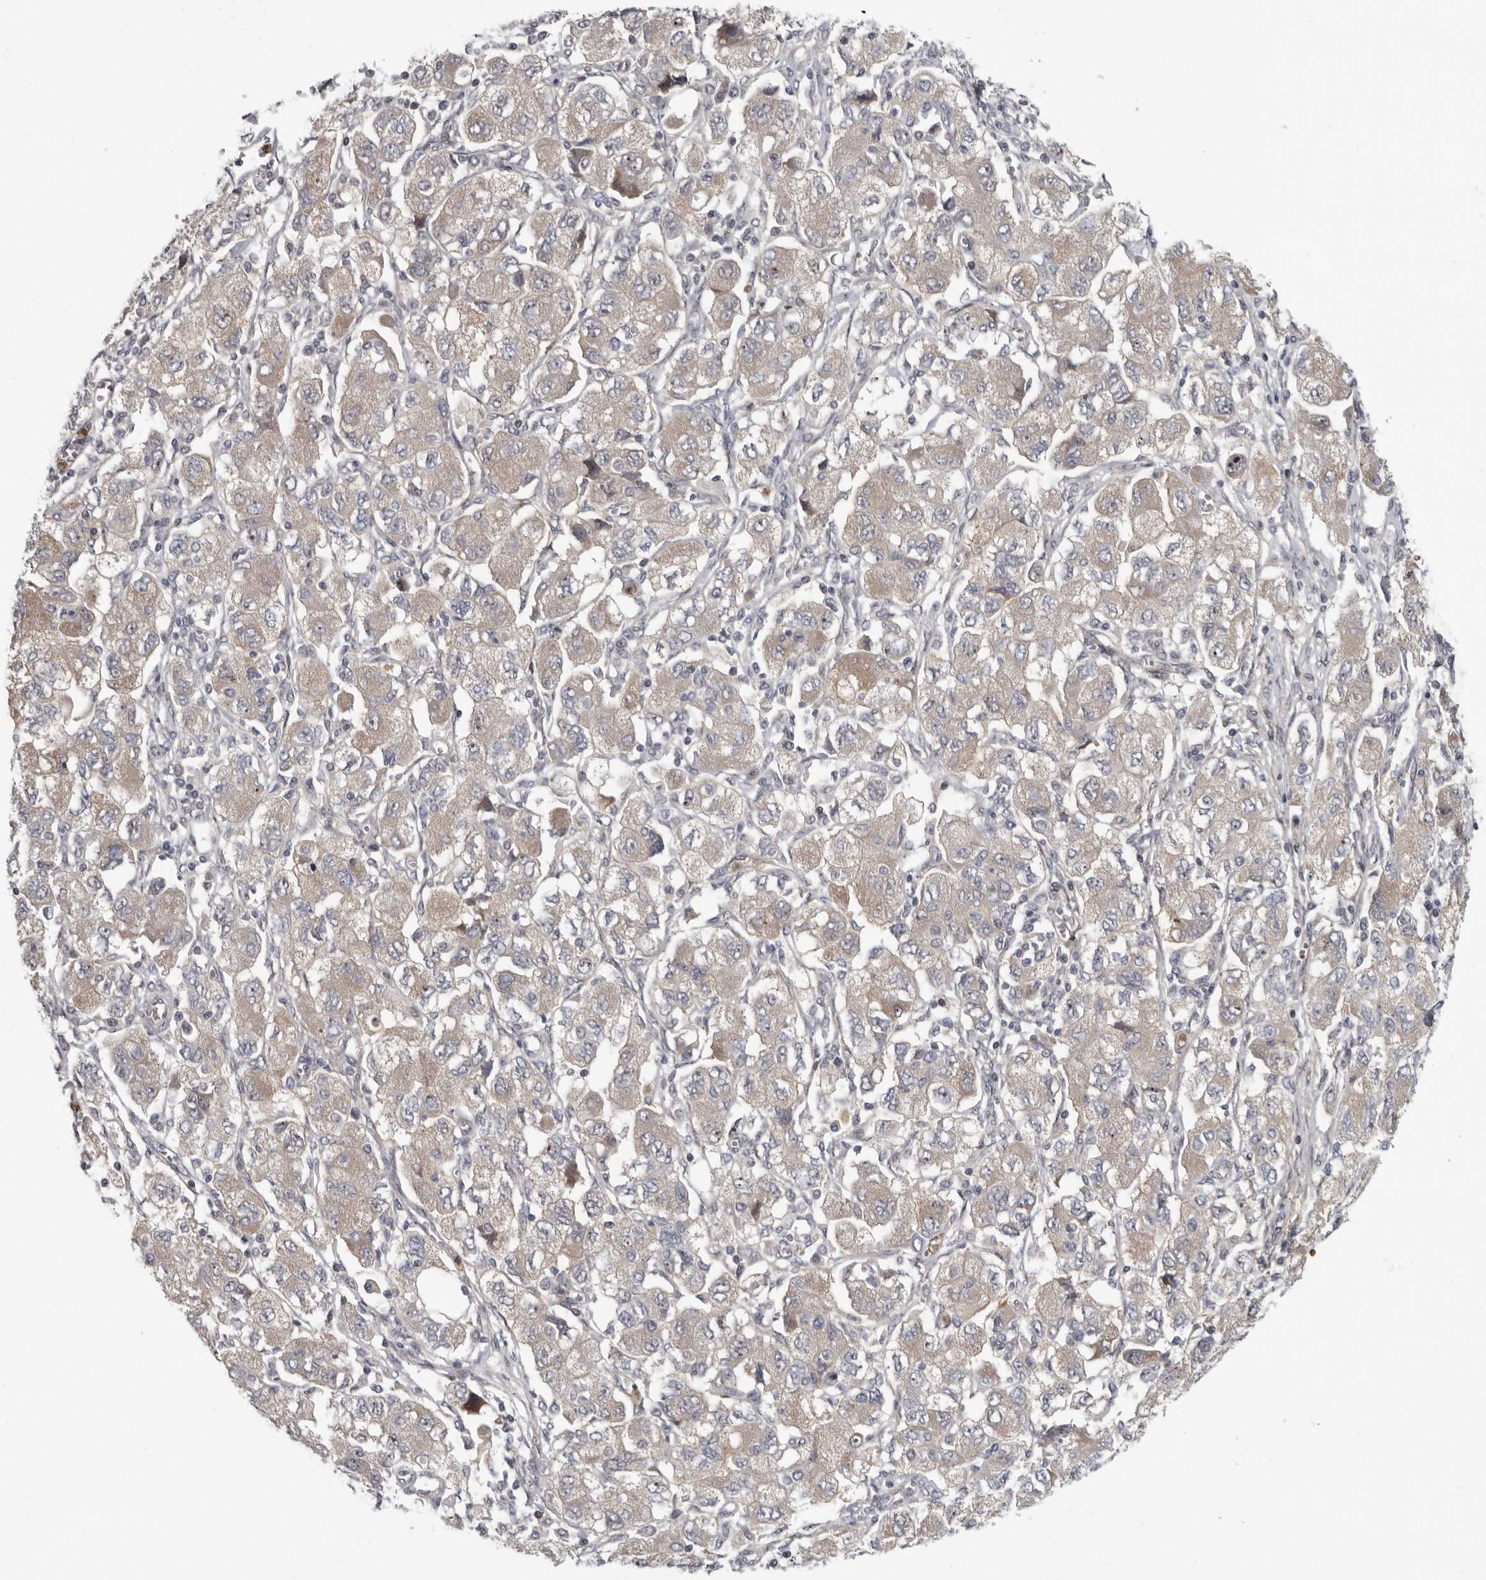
{"staining": {"intensity": "weak", "quantity": "25%-75%", "location": "cytoplasmic/membranous"}, "tissue": "ovarian cancer", "cell_type": "Tumor cells", "image_type": "cancer", "snomed": [{"axis": "morphology", "description": "Carcinoma, NOS"}, {"axis": "morphology", "description": "Cystadenocarcinoma, serous, NOS"}, {"axis": "topography", "description": "Ovary"}], "caption": "Protein analysis of carcinoma (ovarian) tissue shows weak cytoplasmic/membranous staining in approximately 25%-75% of tumor cells.", "gene": "PDCD11", "patient": {"sex": "female", "age": 69}}